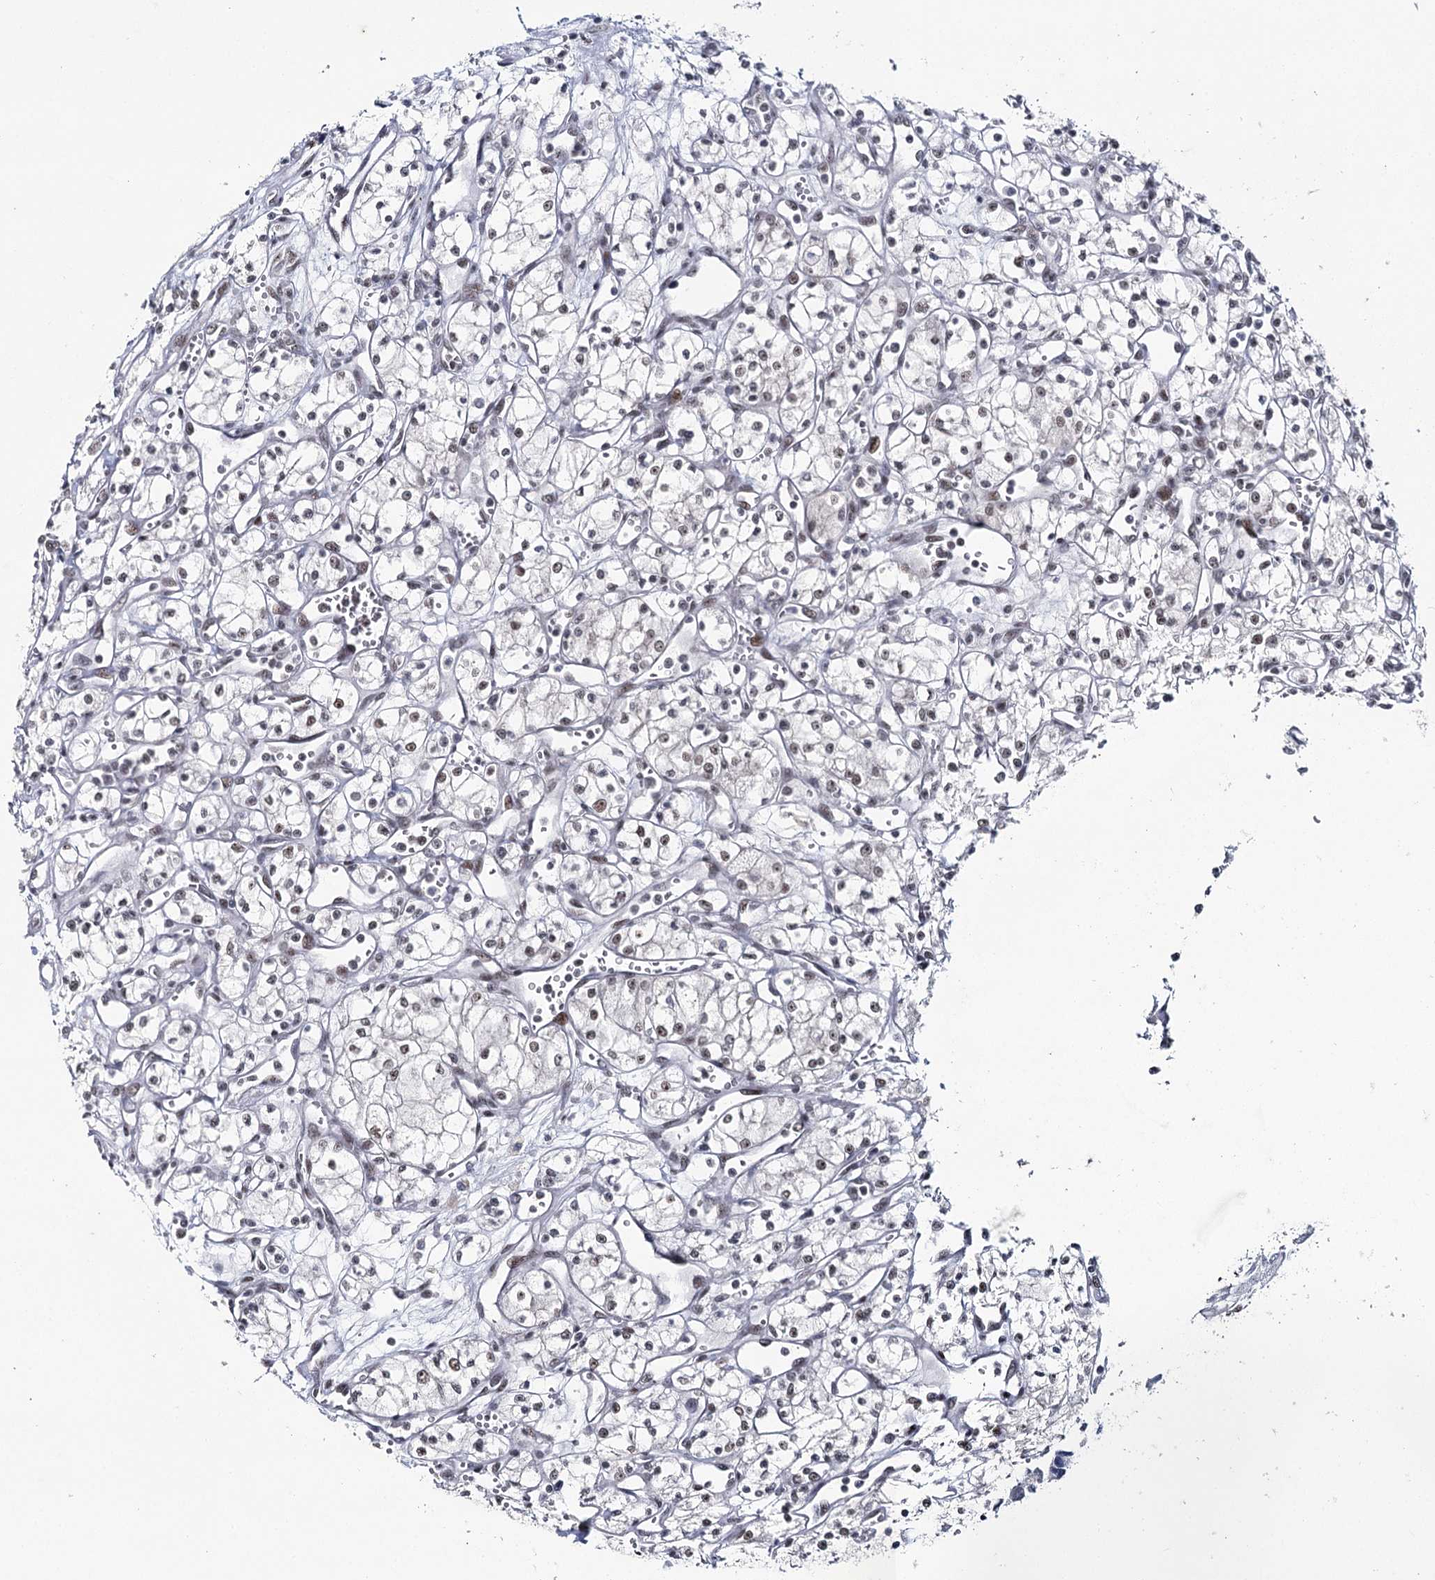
{"staining": {"intensity": "moderate", "quantity": "<25%", "location": "nuclear"}, "tissue": "renal cancer", "cell_type": "Tumor cells", "image_type": "cancer", "snomed": [{"axis": "morphology", "description": "Adenocarcinoma, NOS"}, {"axis": "topography", "description": "Kidney"}], "caption": "Renal cancer (adenocarcinoma) tissue reveals moderate nuclear staining in approximately <25% of tumor cells, visualized by immunohistochemistry.", "gene": "SCAF8", "patient": {"sex": "male", "age": 59}}